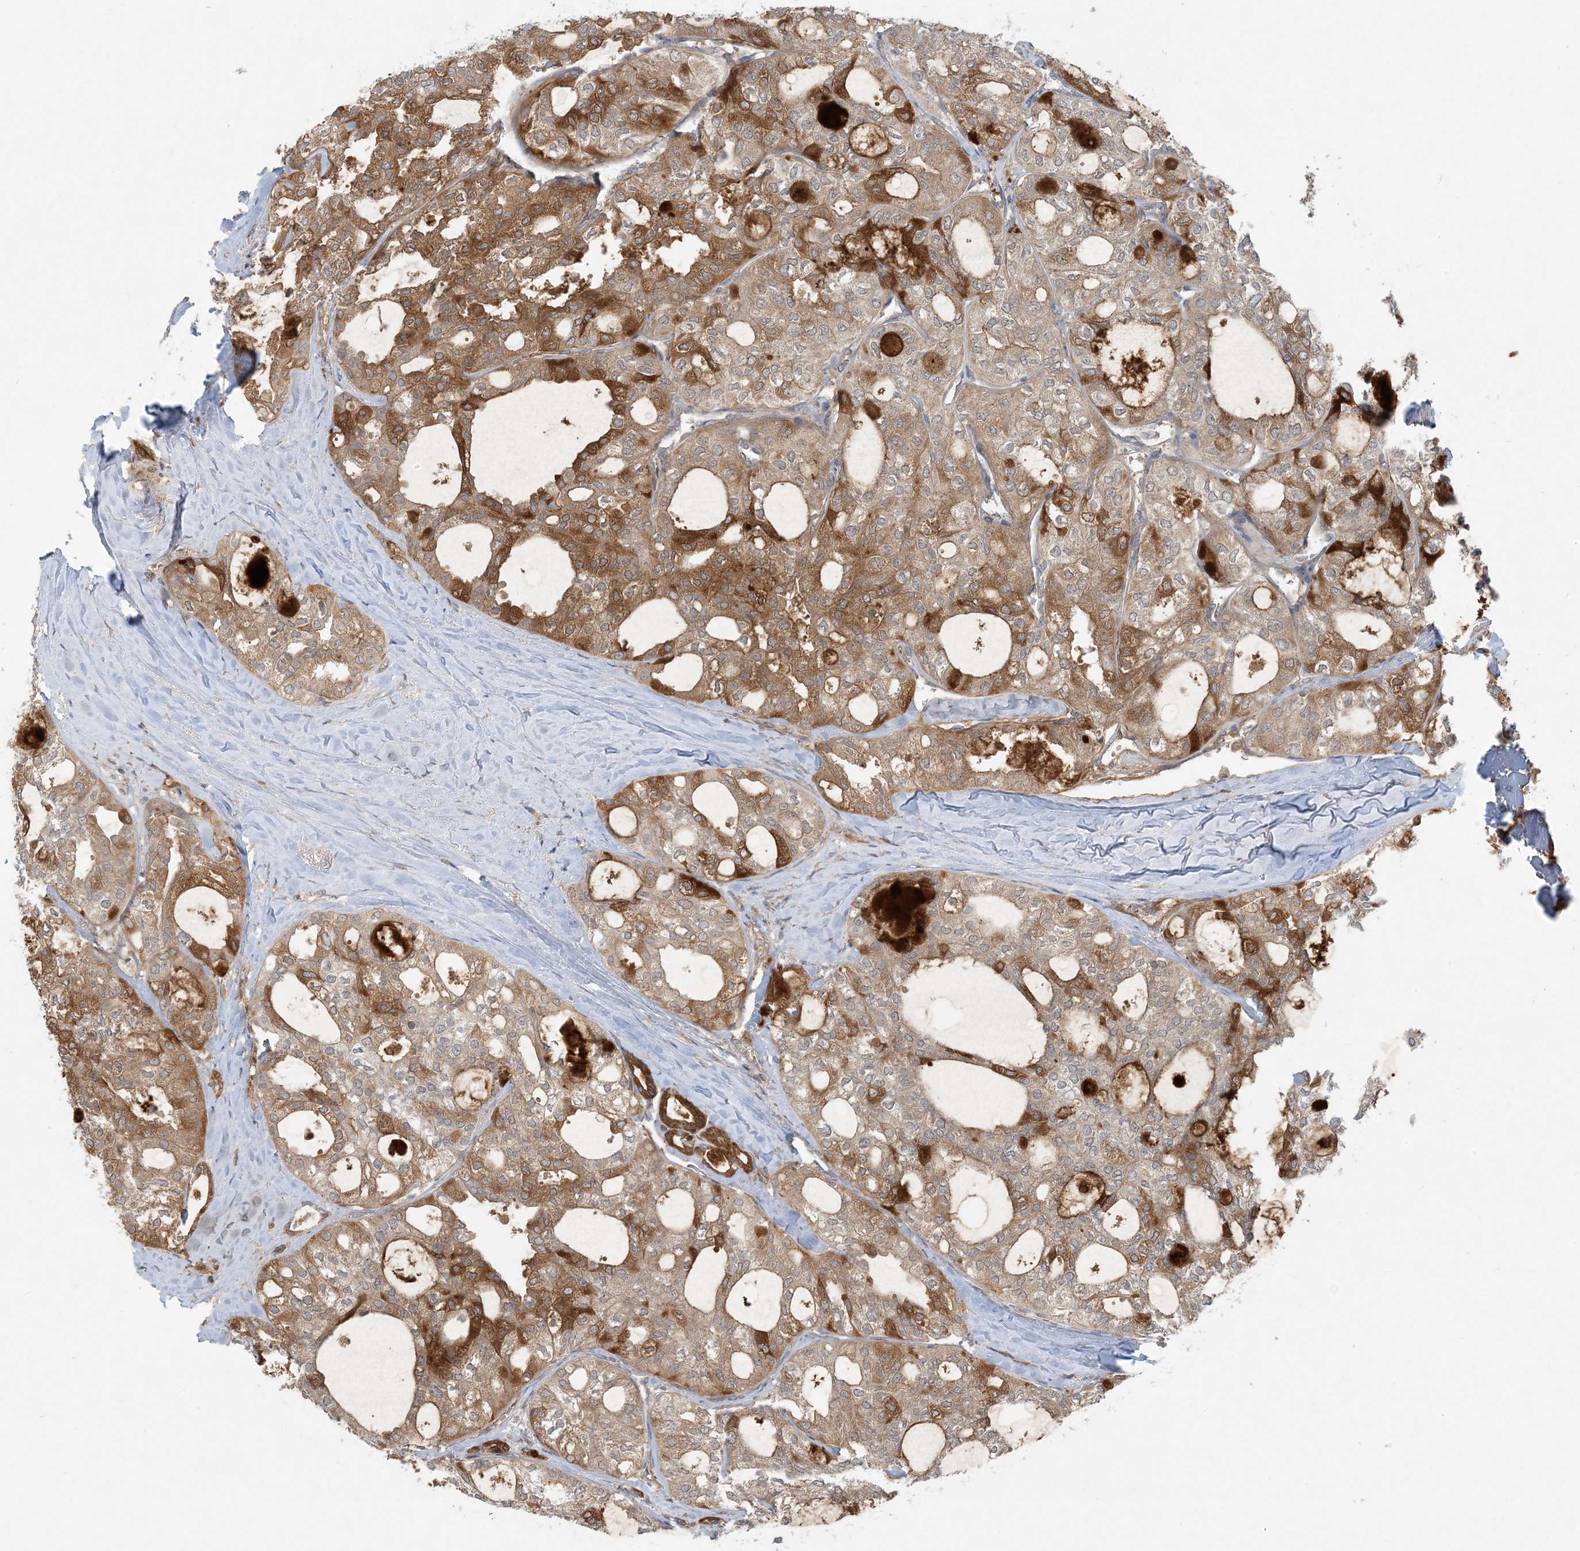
{"staining": {"intensity": "moderate", "quantity": ">75%", "location": "cytoplasmic/membranous"}, "tissue": "thyroid cancer", "cell_type": "Tumor cells", "image_type": "cancer", "snomed": [{"axis": "morphology", "description": "Follicular adenoma carcinoma, NOS"}, {"axis": "topography", "description": "Thyroid gland"}], "caption": "Follicular adenoma carcinoma (thyroid) was stained to show a protein in brown. There is medium levels of moderate cytoplasmic/membranous expression in approximately >75% of tumor cells. The staining was performed using DAB (3,3'-diaminobenzidine) to visualize the protein expression in brown, while the nuclei were stained in blue with hematoxylin (Magnification: 20x).", "gene": "OBI1", "patient": {"sex": "male", "age": 75}}